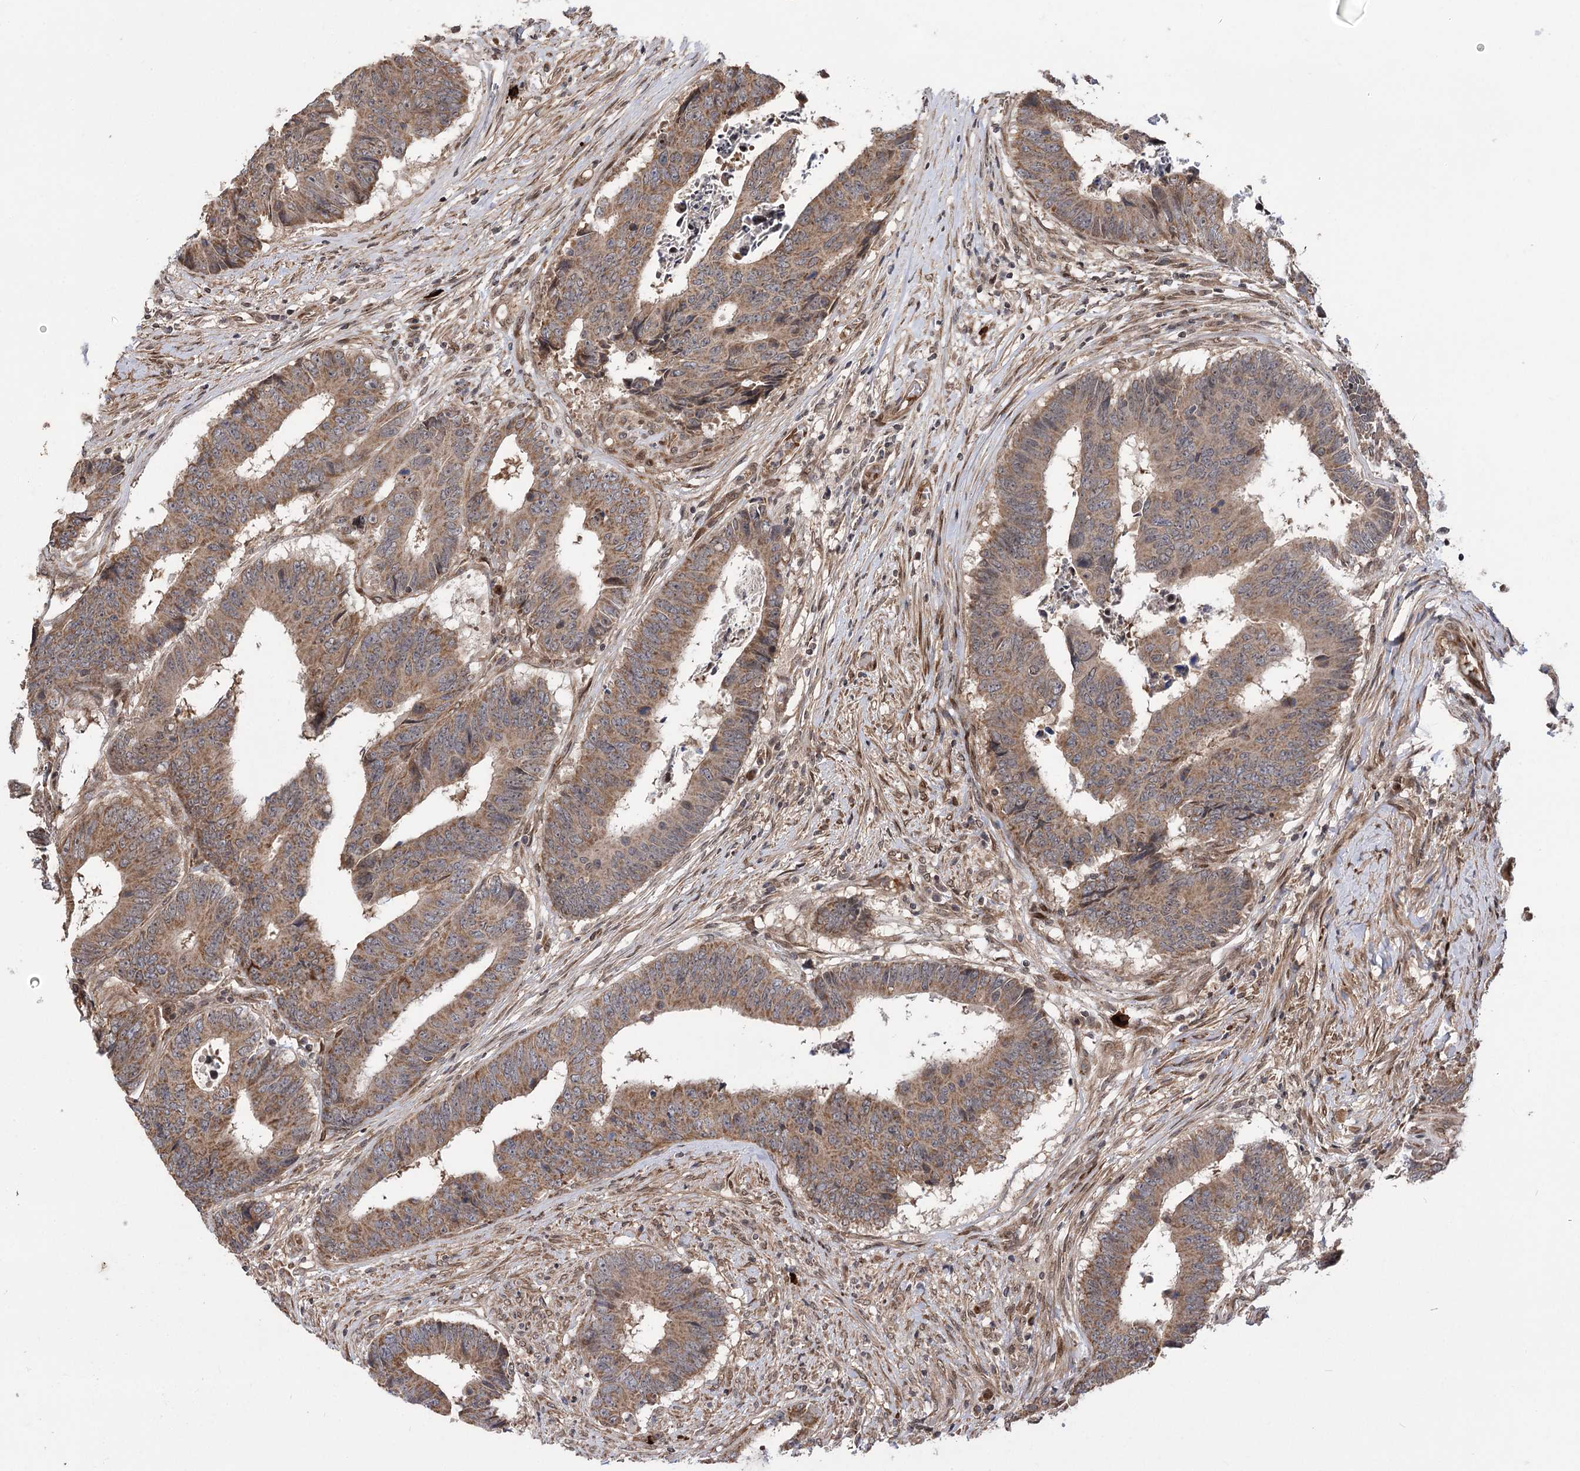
{"staining": {"intensity": "moderate", "quantity": ">75%", "location": "cytoplasmic/membranous"}, "tissue": "colorectal cancer", "cell_type": "Tumor cells", "image_type": "cancer", "snomed": [{"axis": "morphology", "description": "Adenocarcinoma, NOS"}, {"axis": "topography", "description": "Rectum"}], "caption": "The immunohistochemical stain shows moderate cytoplasmic/membranous expression in tumor cells of adenocarcinoma (colorectal) tissue. (IHC, brightfield microscopy, high magnification).", "gene": "TENM2", "patient": {"sex": "male", "age": 84}}